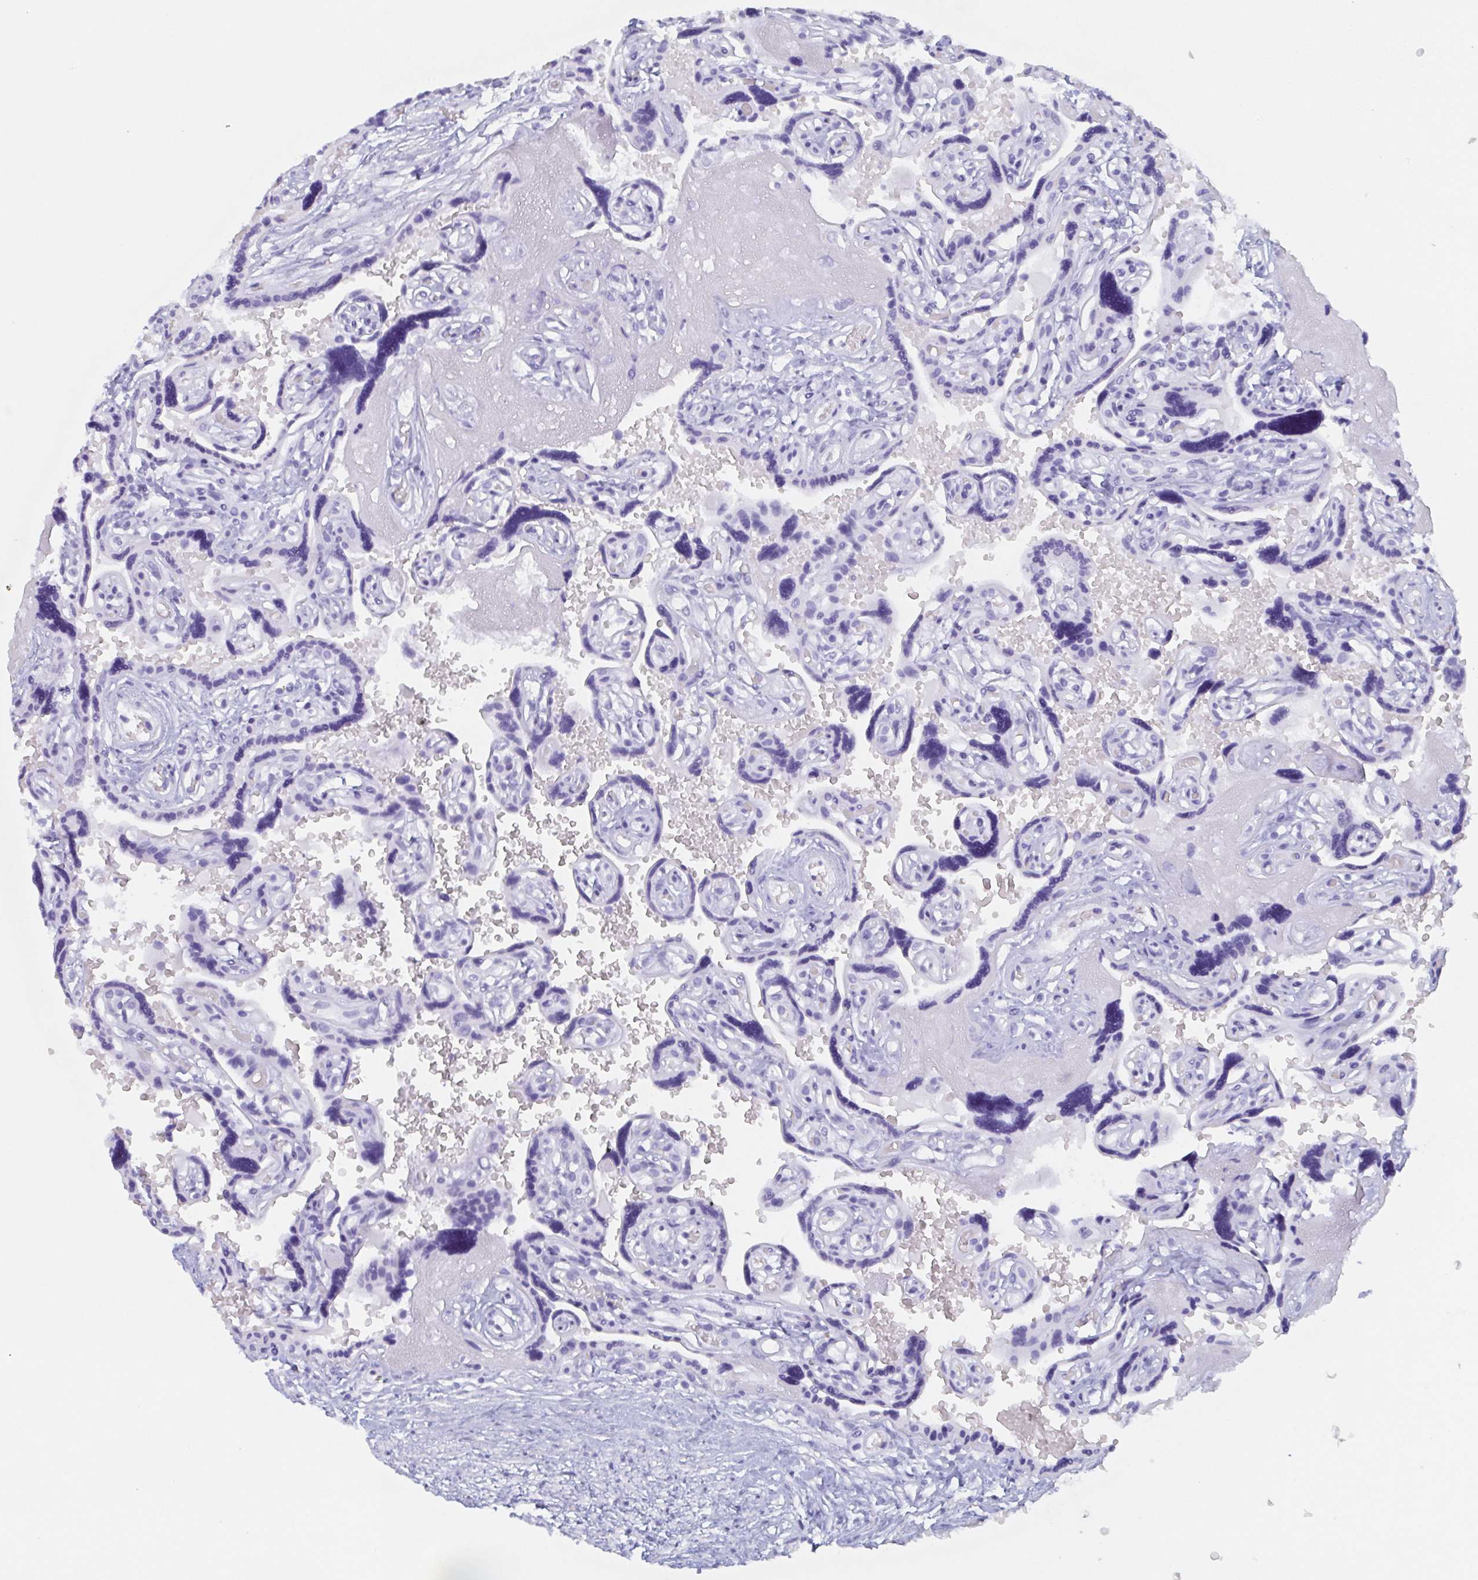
{"staining": {"intensity": "negative", "quantity": "none", "location": "none"}, "tissue": "placenta", "cell_type": "Decidual cells", "image_type": "normal", "snomed": [{"axis": "morphology", "description": "Normal tissue, NOS"}, {"axis": "topography", "description": "Placenta"}], "caption": "A micrograph of placenta stained for a protein exhibits no brown staining in decidual cells. (DAB (3,3'-diaminobenzidine) immunohistochemistry (IHC), high magnification).", "gene": "AGFG2", "patient": {"sex": "female", "age": 32}}